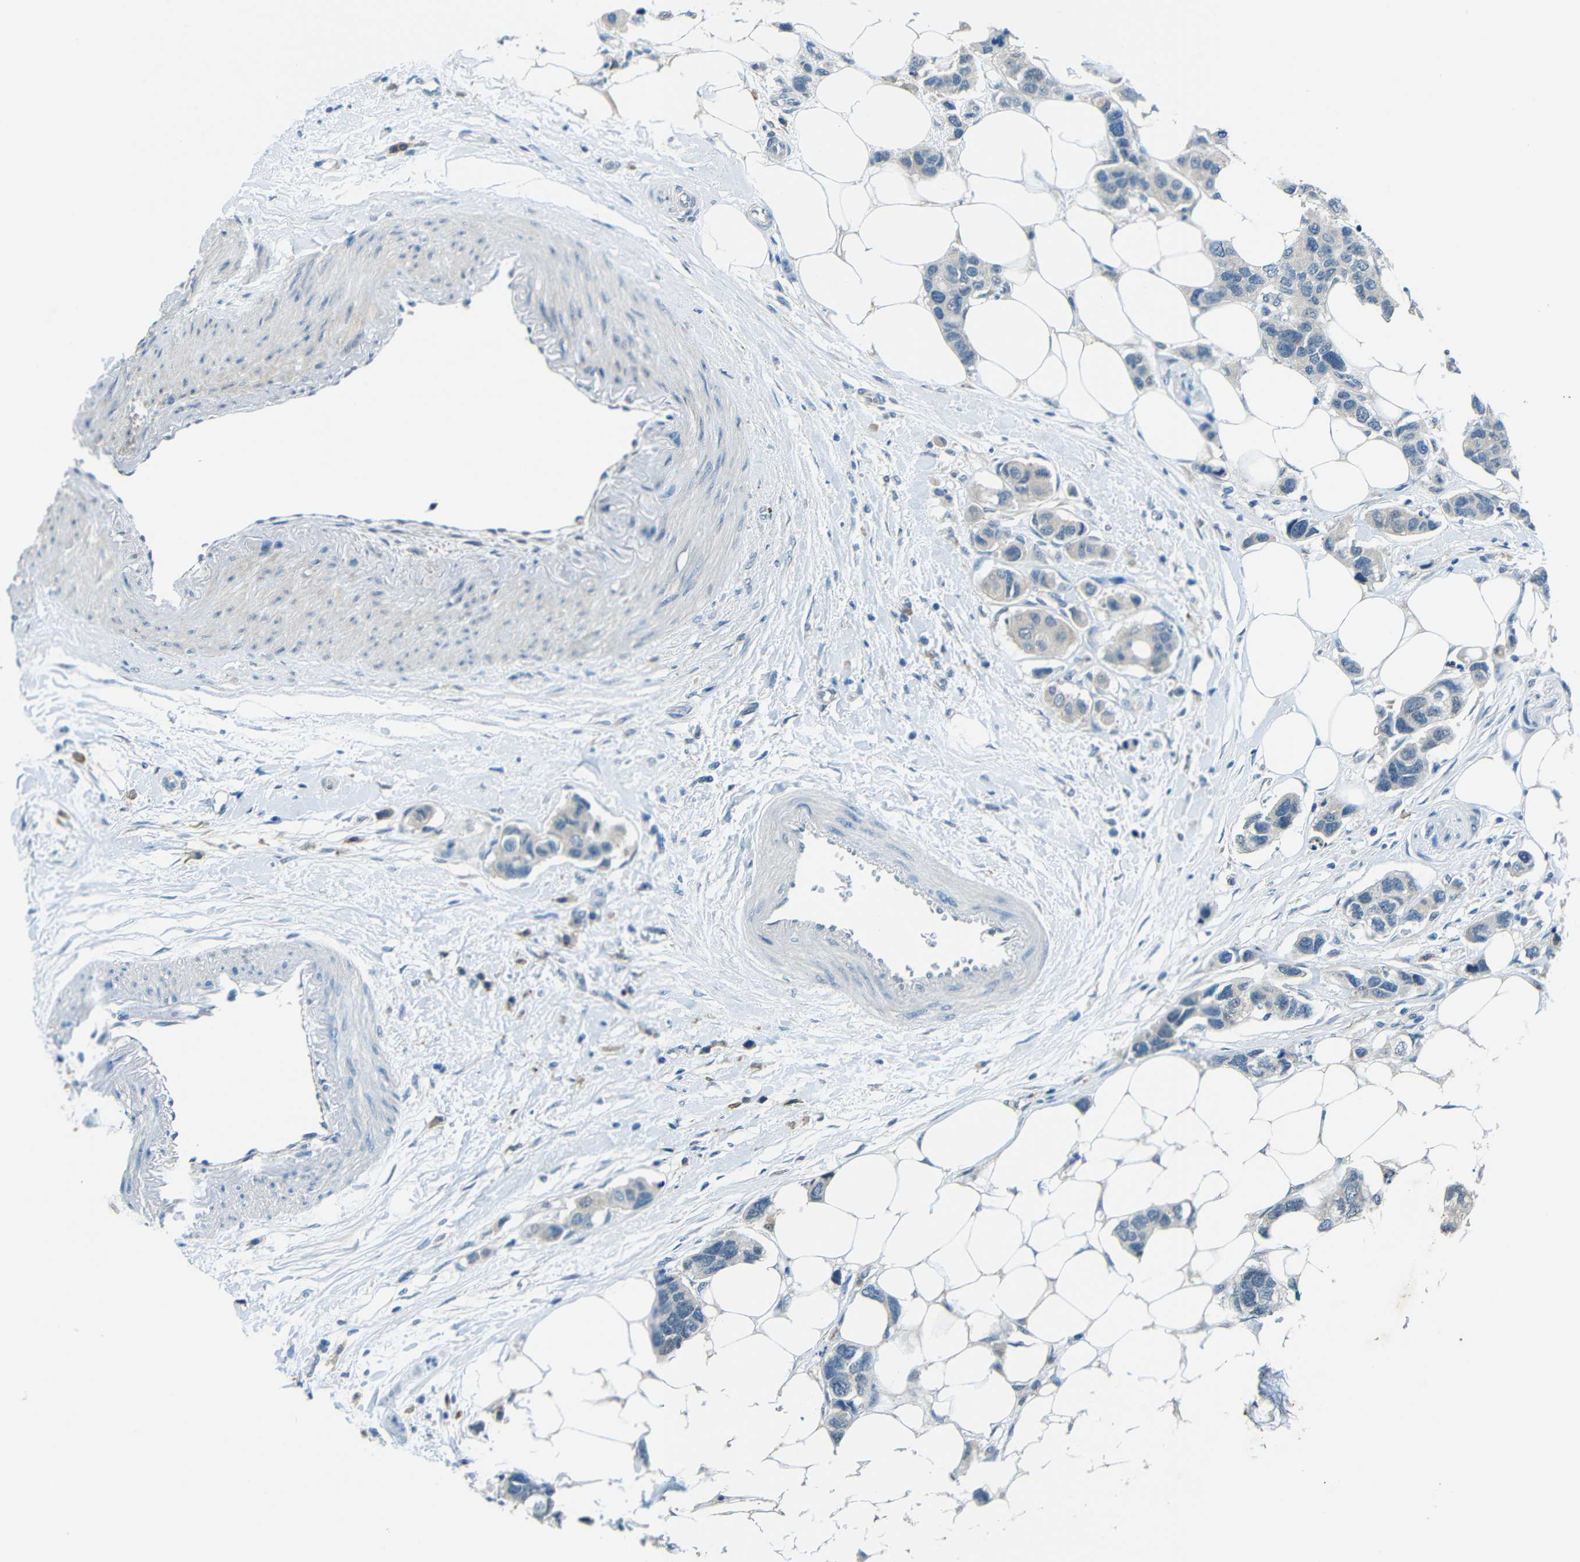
{"staining": {"intensity": "negative", "quantity": "none", "location": "none"}, "tissue": "breast cancer", "cell_type": "Tumor cells", "image_type": "cancer", "snomed": [{"axis": "morphology", "description": "Normal tissue, NOS"}, {"axis": "morphology", "description": "Duct carcinoma"}, {"axis": "topography", "description": "Breast"}], "caption": "High magnification brightfield microscopy of breast cancer (infiltrating ductal carcinoma) stained with DAB (brown) and counterstained with hematoxylin (blue): tumor cells show no significant staining.", "gene": "ANKRD22", "patient": {"sex": "female", "age": 50}}